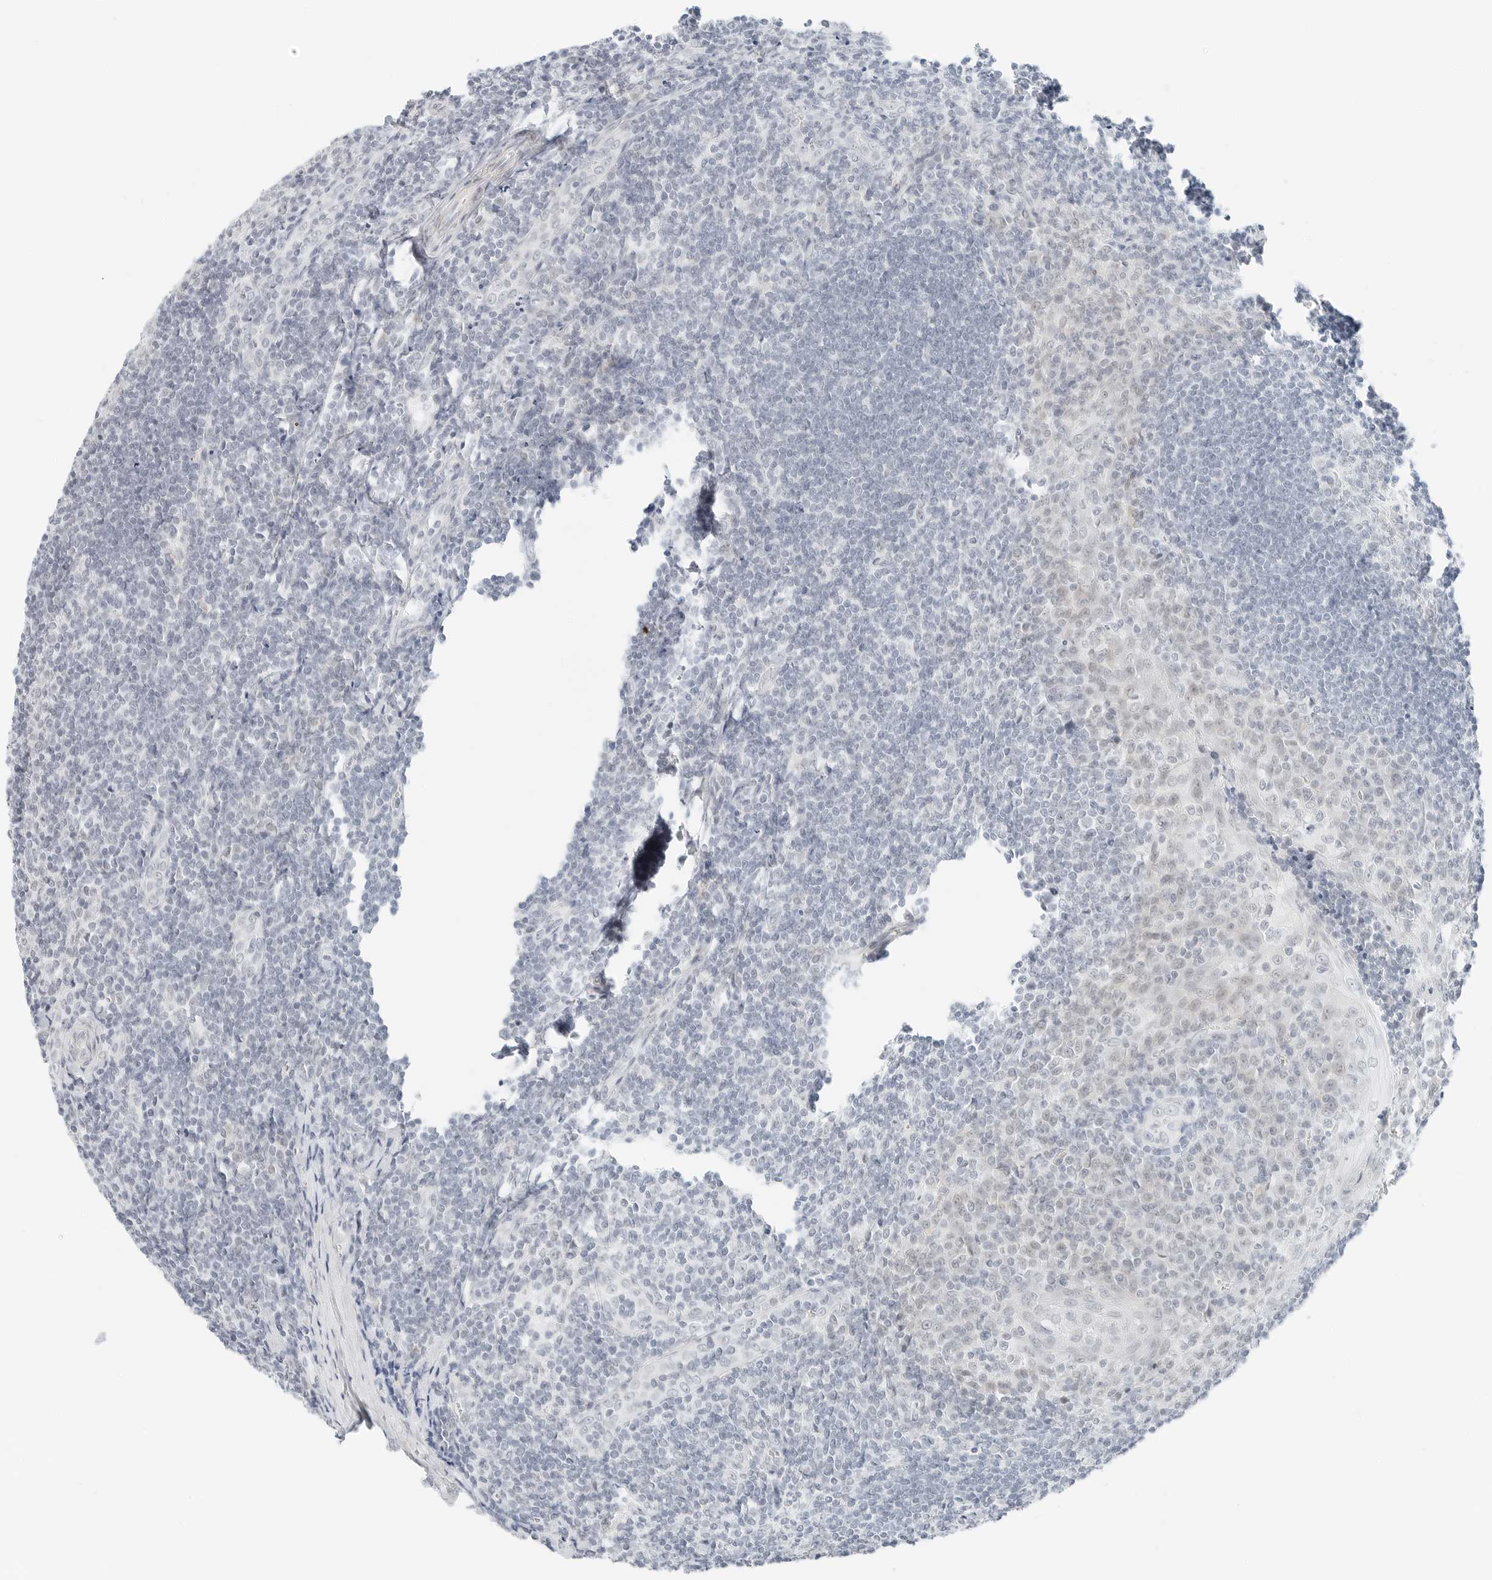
{"staining": {"intensity": "negative", "quantity": "none", "location": "none"}, "tissue": "tonsil", "cell_type": "Germinal center cells", "image_type": "normal", "snomed": [{"axis": "morphology", "description": "Normal tissue, NOS"}, {"axis": "topography", "description": "Tonsil"}], "caption": "Germinal center cells show no significant staining in benign tonsil.", "gene": "CCSAP", "patient": {"sex": "male", "age": 27}}